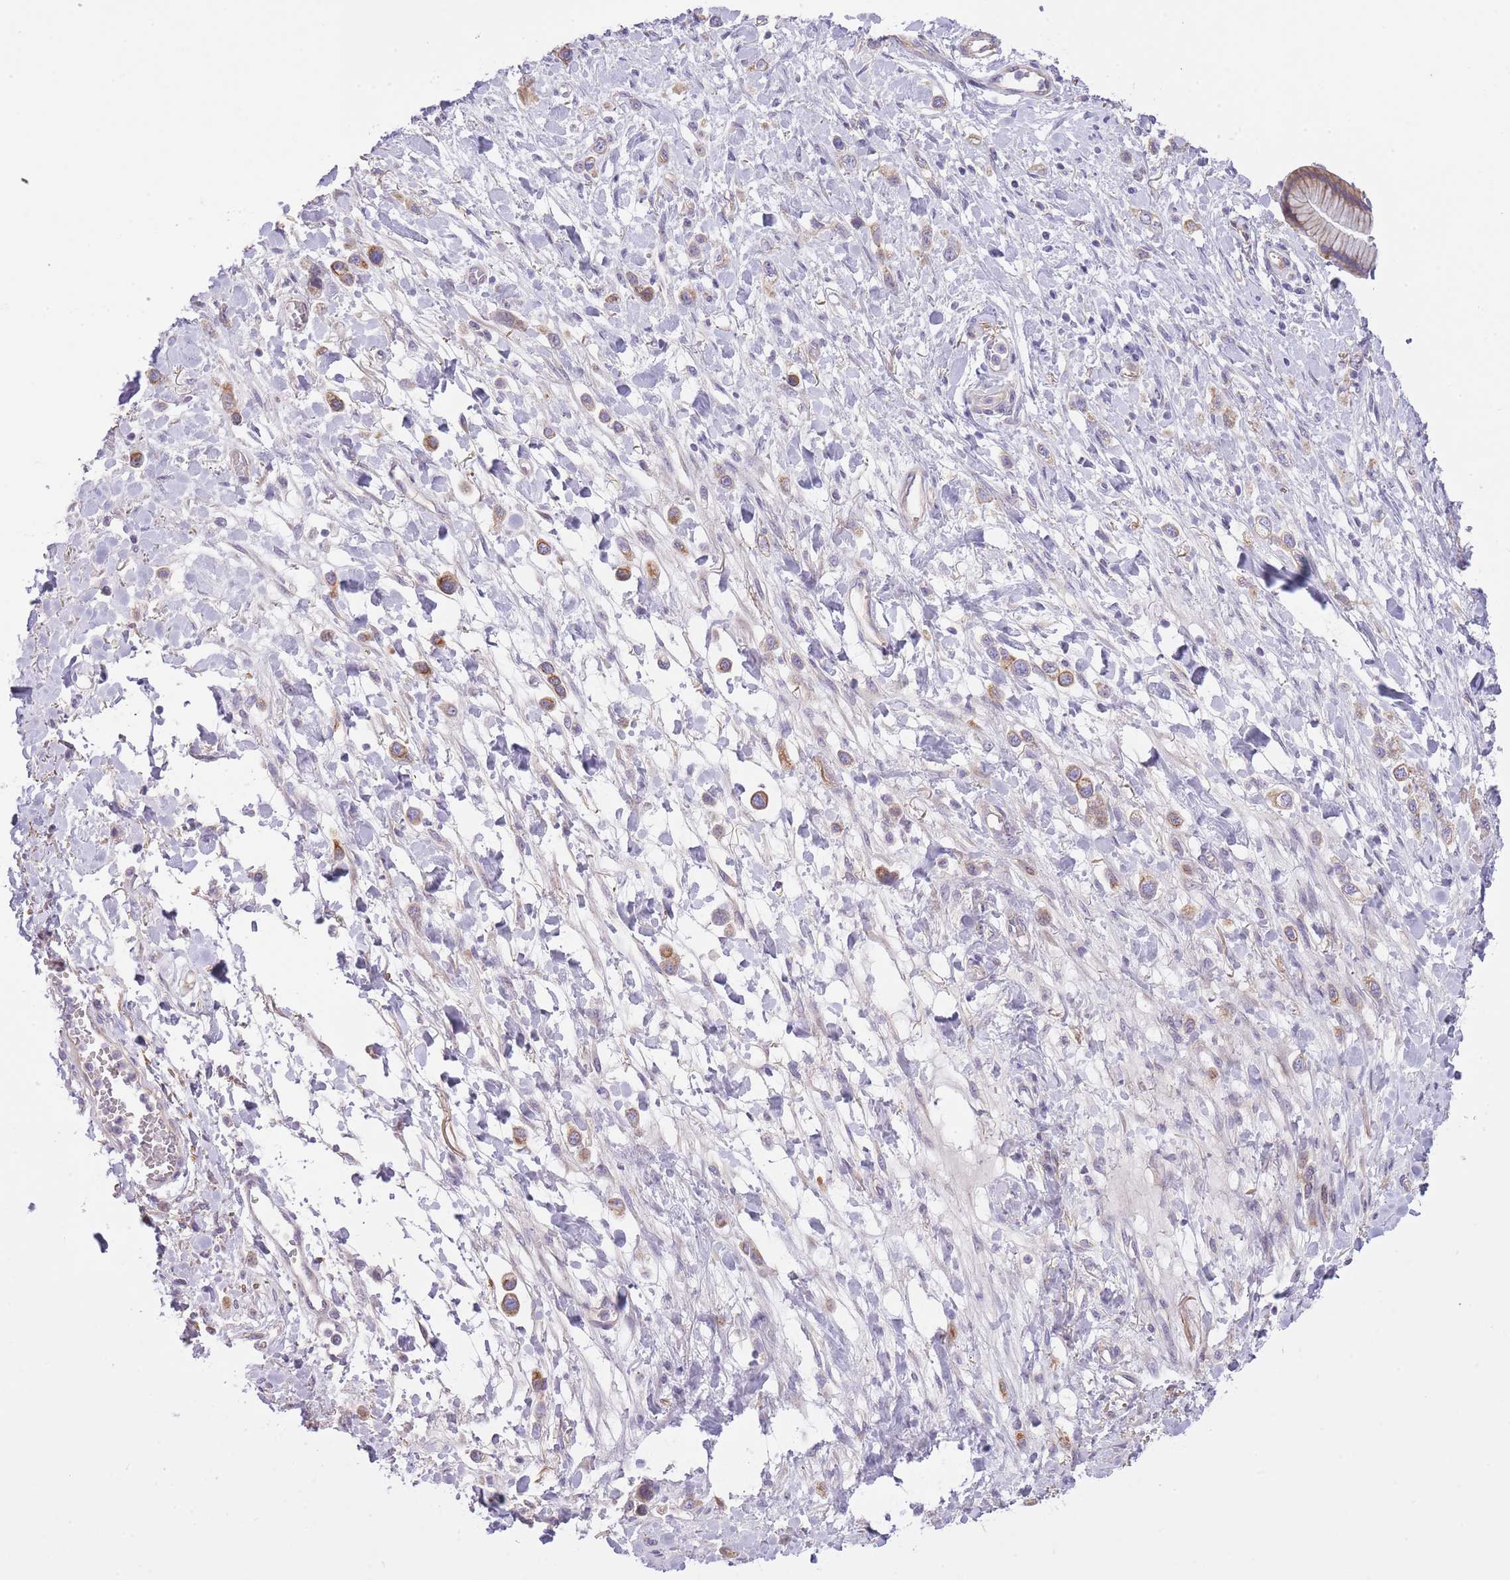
{"staining": {"intensity": "moderate", "quantity": ">75%", "location": "cytoplasmic/membranous"}, "tissue": "stomach cancer", "cell_type": "Tumor cells", "image_type": "cancer", "snomed": [{"axis": "morphology", "description": "Adenocarcinoma, NOS"}, {"axis": "topography", "description": "Stomach"}], "caption": "Tumor cells reveal moderate cytoplasmic/membranous positivity in about >75% of cells in adenocarcinoma (stomach).", "gene": "REV1", "patient": {"sex": "female", "age": 65}}